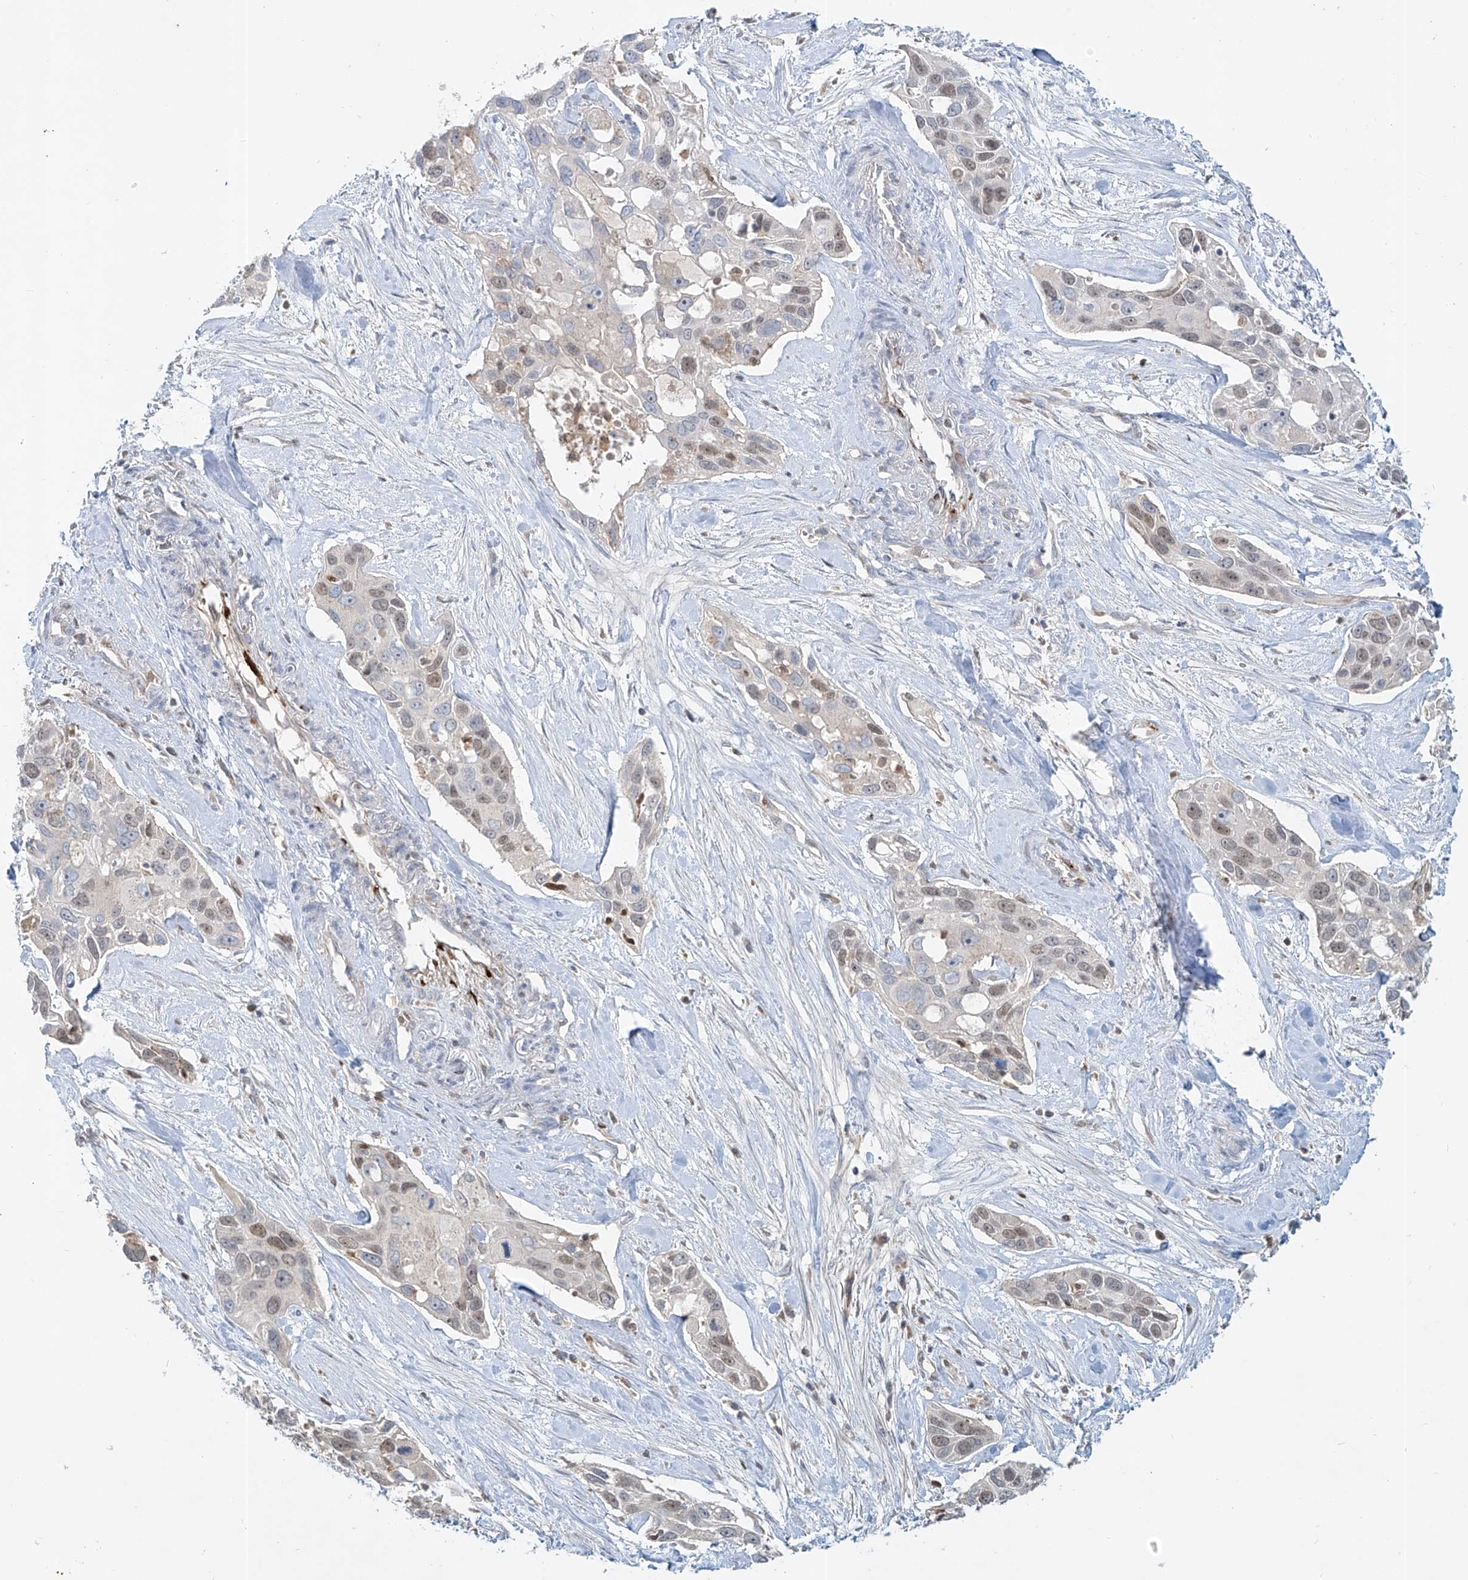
{"staining": {"intensity": "weak", "quantity": "25%-75%", "location": "cytoplasmic/membranous,nuclear"}, "tissue": "pancreatic cancer", "cell_type": "Tumor cells", "image_type": "cancer", "snomed": [{"axis": "morphology", "description": "Adenocarcinoma, NOS"}, {"axis": "topography", "description": "Pancreas"}], "caption": "Immunohistochemical staining of human adenocarcinoma (pancreatic) exhibits low levels of weak cytoplasmic/membranous and nuclear protein staining in approximately 25%-75% of tumor cells.", "gene": "FGD2", "patient": {"sex": "female", "age": 60}}